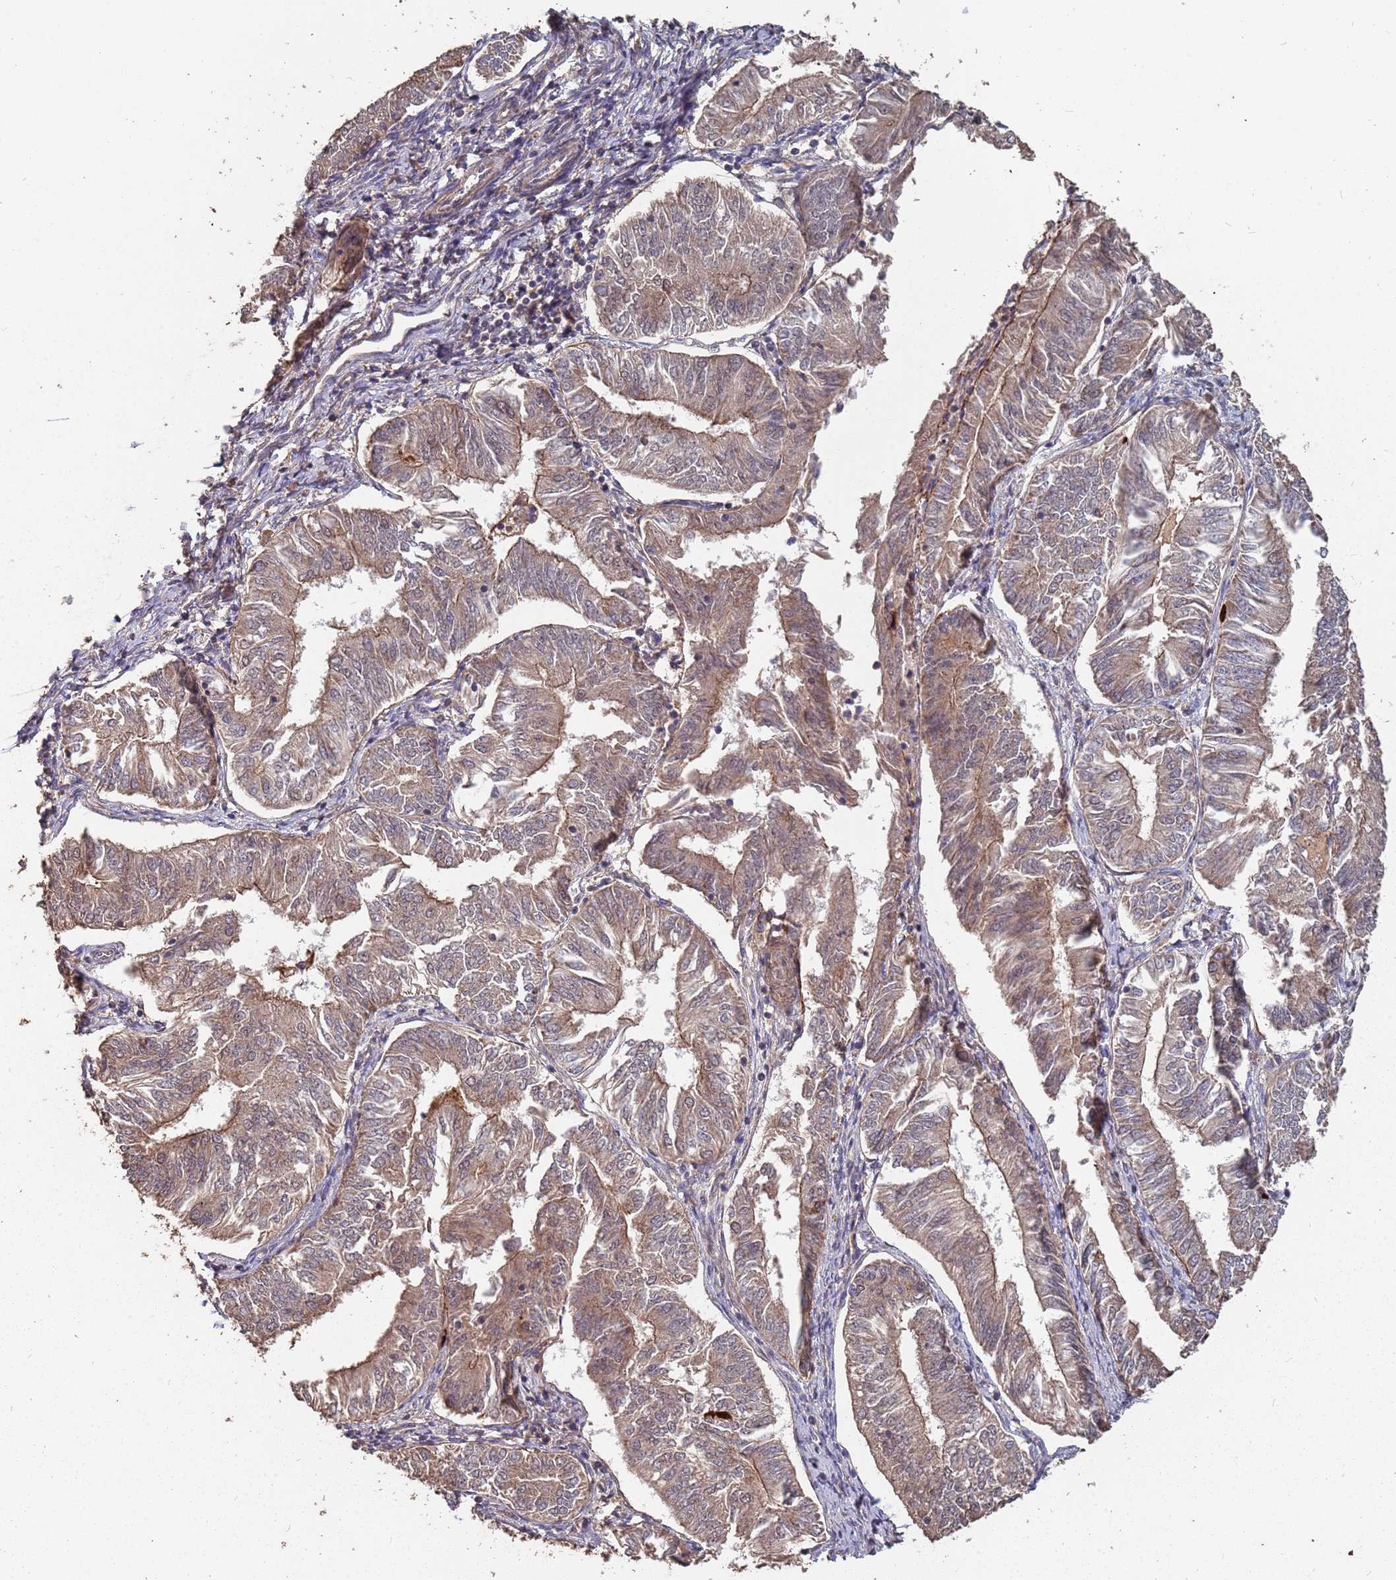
{"staining": {"intensity": "moderate", "quantity": "25%-75%", "location": "cytoplasmic/membranous"}, "tissue": "endometrial cancer", "cell_type": "Tumor cells", "image_type": "cancer", "snomed": [{"axis": "morphology", "description": "Adenocarcinoma, NOS"}, {"axis": "topography", "description": "Endometrium"}], "caption": "Moderate cytoplasmic/membranous protein positivity is seen in about 25%-75% of tumor cells in endometrial cancer.", "gene": "PRORP", "patient": {"sex": "female", "age": 58}}